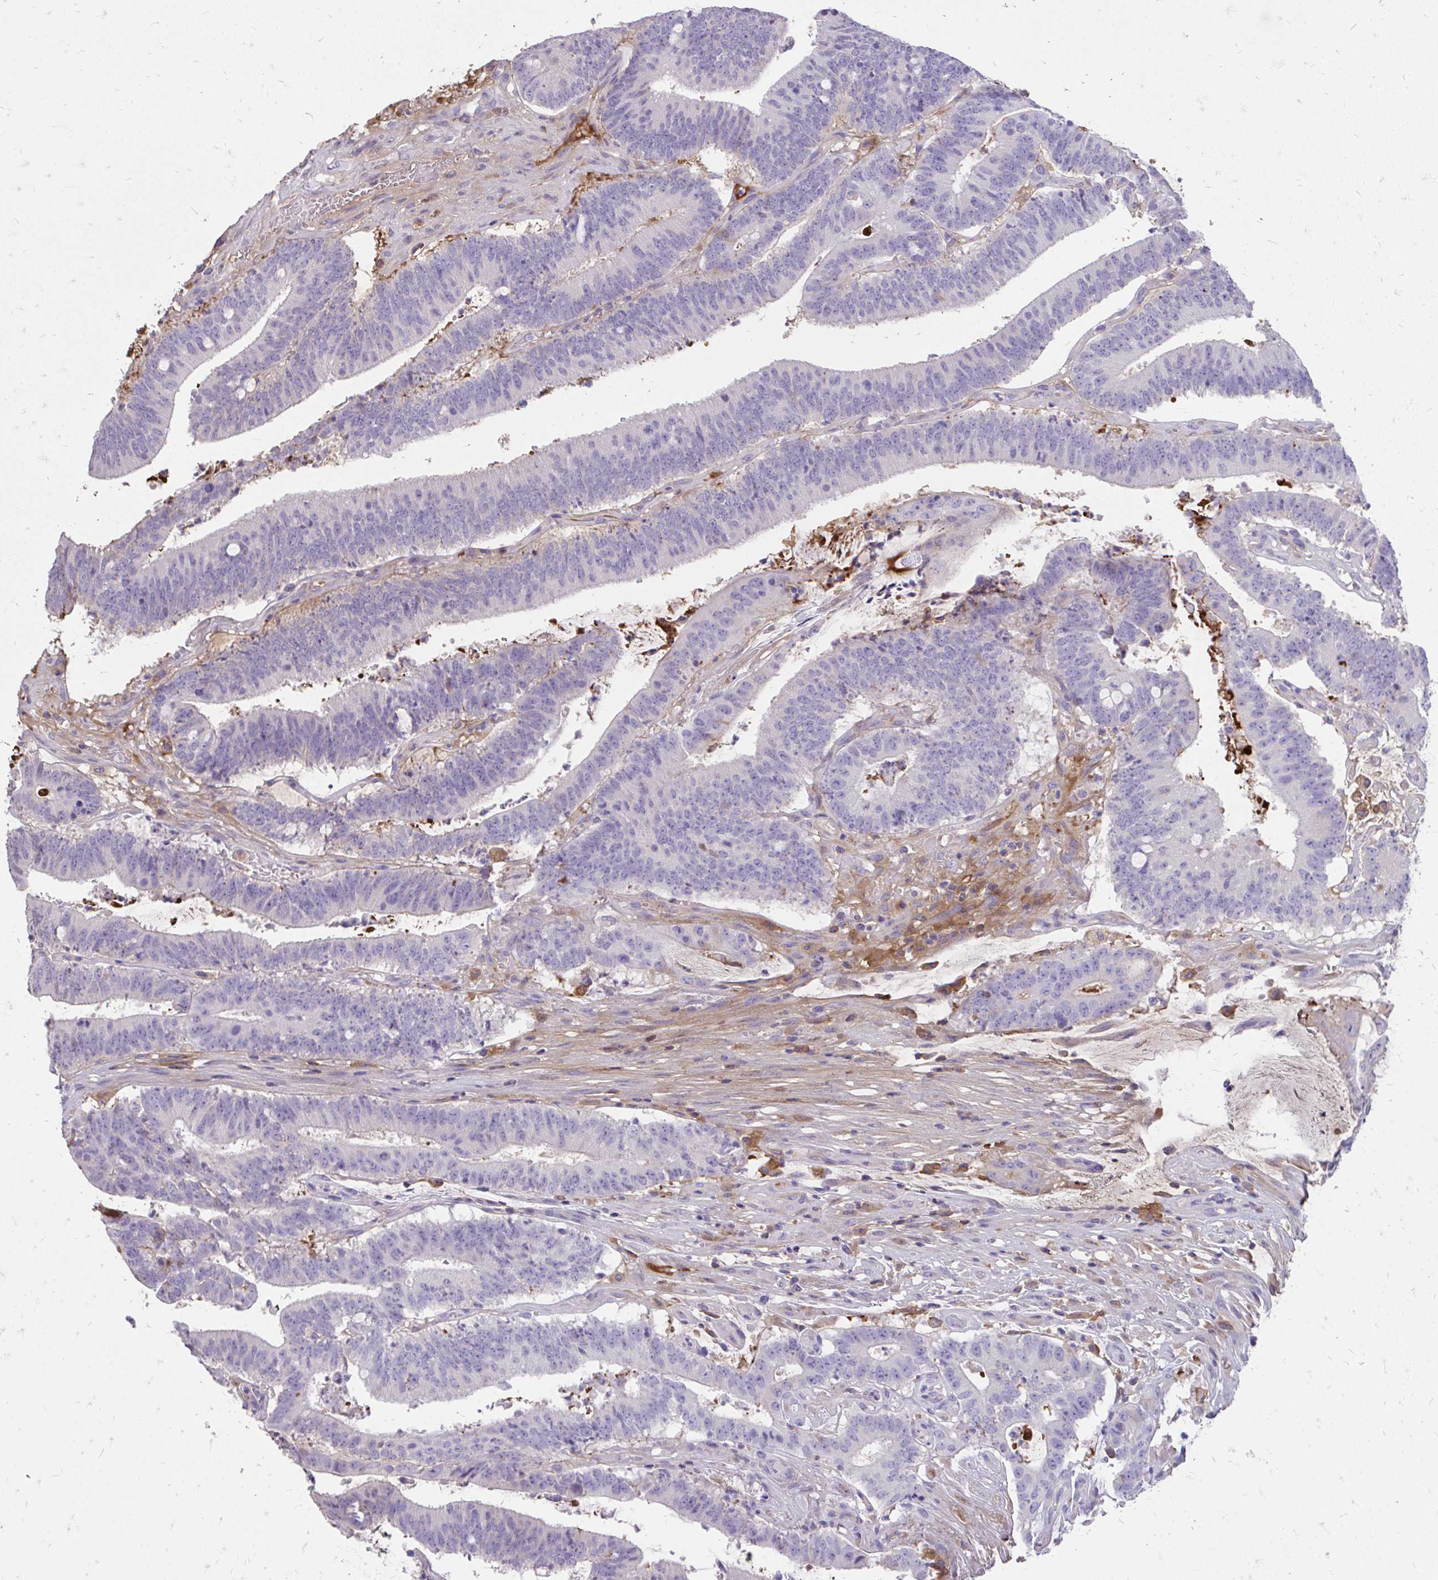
{"staining": {"intensity": "negative", "quantity": "none", "location": "none"}, "tissue": "colorectal cancer", "cell_type": "Tumor cells", "image_type": "cancer", "snomed": [{"axis": "morphology", "description": "Adenocarcinoma, NOS"}, {"axis": "topography", "description": "Colon"}], "caption": "This is an immunohistochemistry (IHC) histopathology image of adenocarcinoma (colorectal). There is no positivity in tumor cells.", "gene": "CFH", "patient": {"sex": "female", "age": 43}}